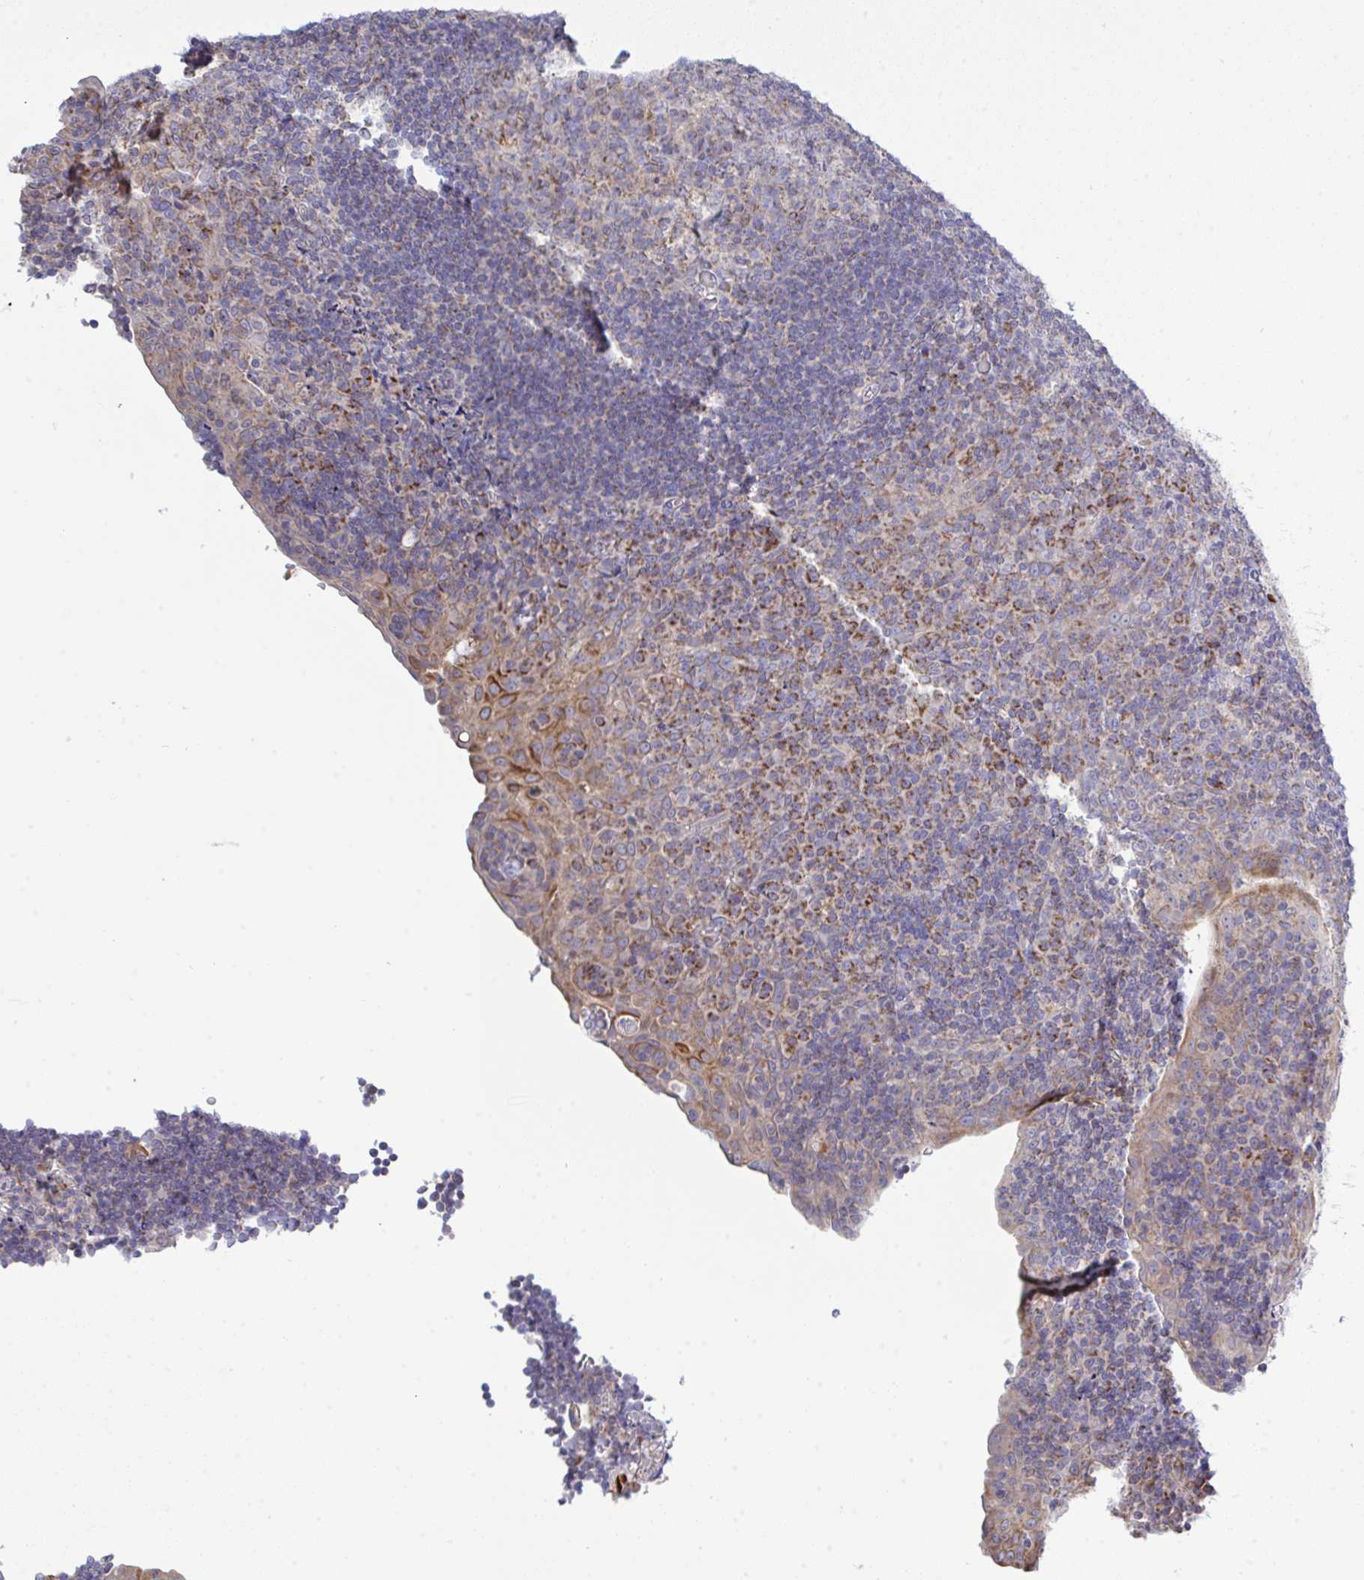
{"staining": {"intensity": "moderate", "quantity": "<25%", "location": "cytoplasmic/membranous"}, "tissue": "tonsil", "cell_type": "Germinal center cells", "image_type": "normal", "snomed": [{"axis": "morphology", "description": "Normal tissue, NOS"}, {"axis": "topography", "description": "Tonsil"}], "caption": "IHC photomicrograph of unremarkable tonsil: human tonsil stained using immunohistochemistry (IHC) shows low levels of moderate protein expression localized specifically in the cytoplasmic/membranous of germinal center cells, appearing as a cytoplasmic/membranous brown color.", "gene": "NDUFA7", "patient": {"sex": "male", "age": 17}}